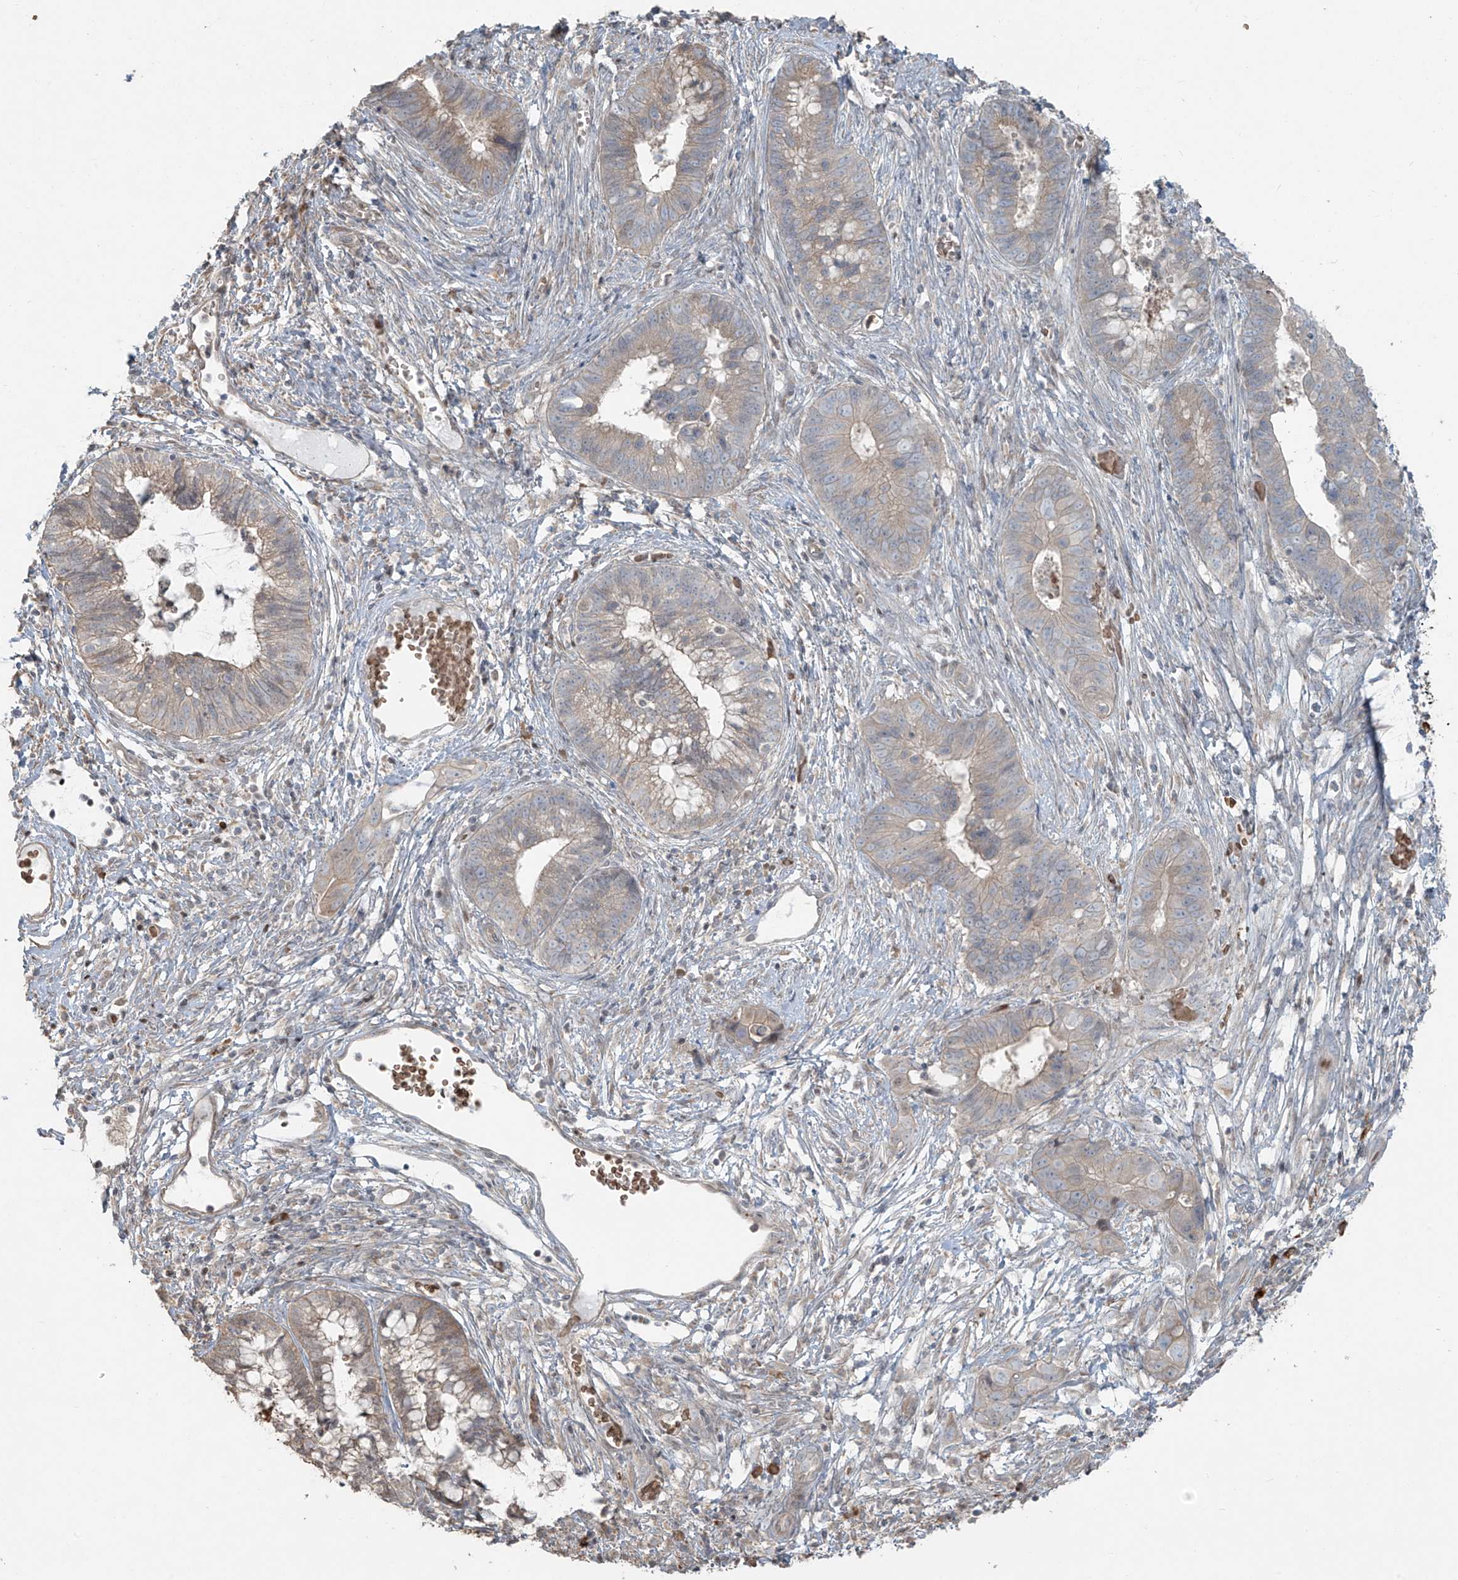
{"staining": {"intensity": "weak", "quantity": "25%-75%", "location": "cytoplasmic/membranous"}, "tissue": "cervical cancer", "cell_type": "Tumor cells", "image_type": "cancer", "snomed": [{"axis": "morphology", "description": "Adenocarcinoma, NOS"}, {"axis": "topography", "description": "Cervix"}], "caption": "This photomicrograph demonstrates immunohistochemistry (IHC) staining of human adenocarcinoma (cervical), with low weak cytoplasmic/membranous staining in approximately 25%-75% of tumor cells.", "gene": "TTC22", "patient": {"sex": "female", "age": 44}}